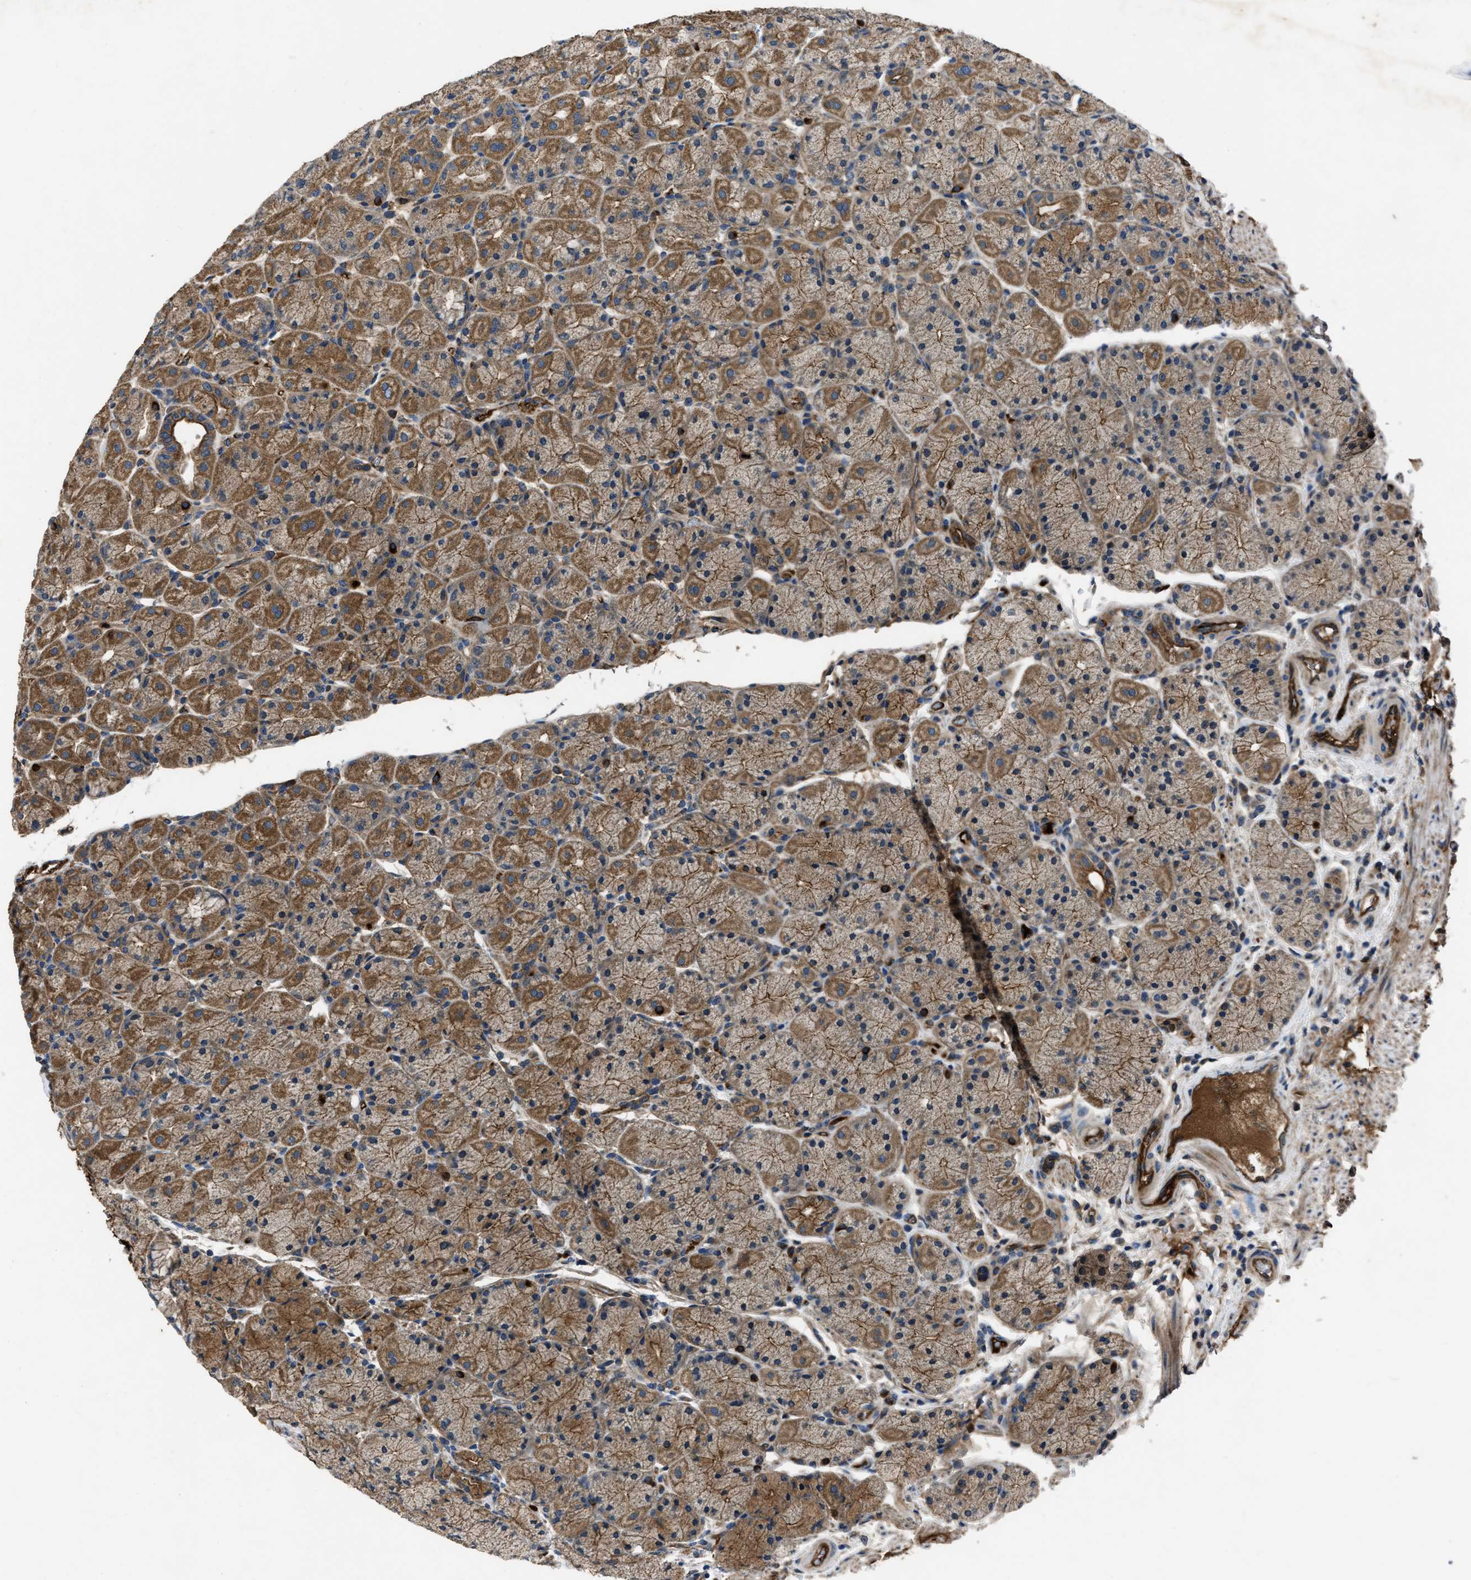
{"staining": {"intensity": "strong", "quantity": ">75%", "location": "cytoplasmic/membranous"}, "tissue": "stomach", "cell_type": "Glandular cells", "image_type": "normal", "snomed": [{"axis": "morphology", "description": "Normal tissue, NOS"}, {"axis": "morphology", "description": "Carcinoid, malignant, NOS"}, {"axis": "topography", "description": "Stomach, upper"}], "caption": "Stomach stained with immunohistochemistry (IHC) demonstrates strong cytoplasmic/membranous expression in approximately >75% of glandular cells.", "gene": "ERC1", "patient": {"sex": "male", "age": 39}}